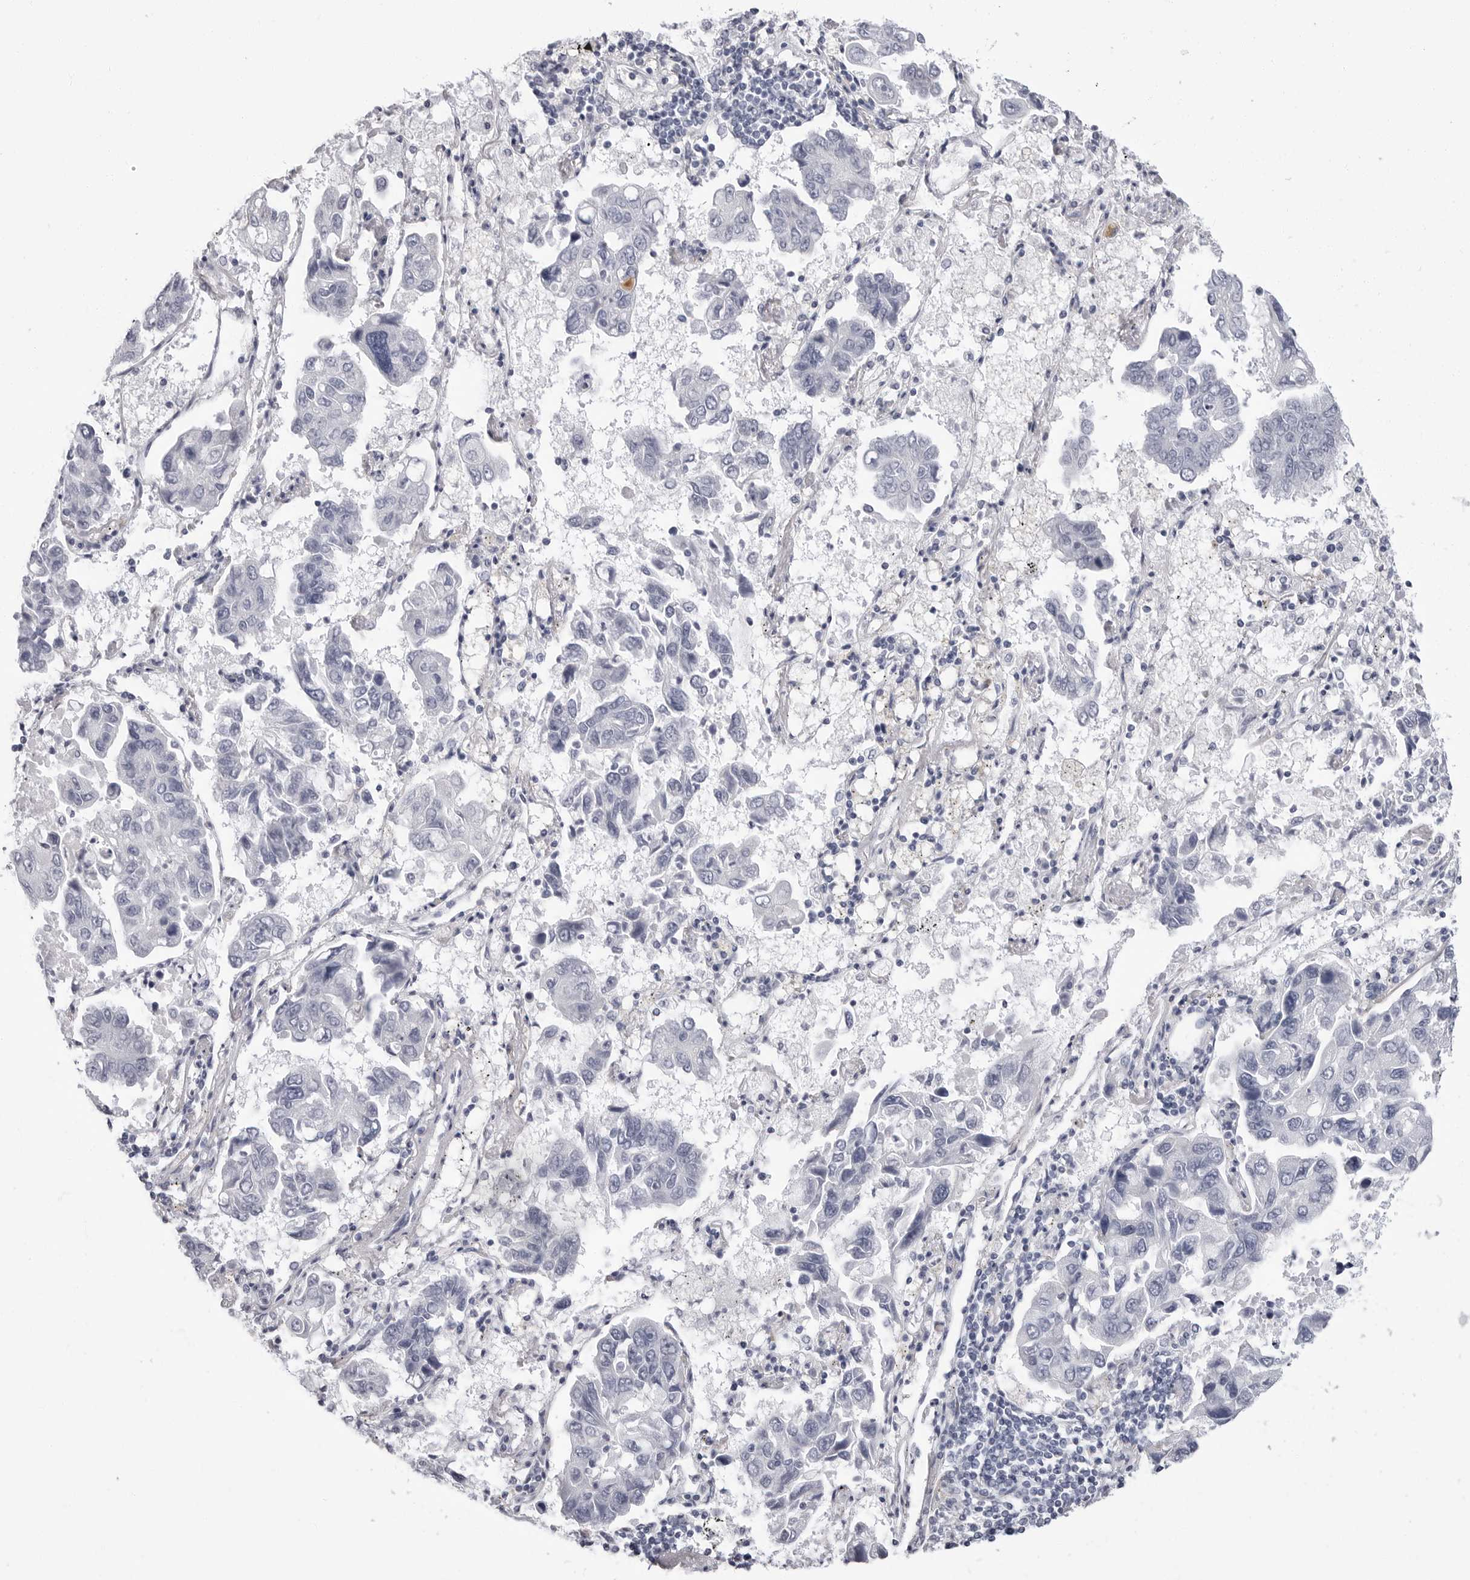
{"staining": {"intensity": "negative", "quantity": "none", "location": "none"}, "tissue": "lung cancer", "cell_type": "Tumor cells", "image_type": "cancer", "snomed": [{"axis": "morphology", "description": "Adenocarcinoma, NOS"}, {"axis": "topography", "description": "Lung"}], "caption": "There is no significant staining in tumor cells of lung cancer.", "gene": "ERICH3", "patient": {"sex": "male", "age": 64}}